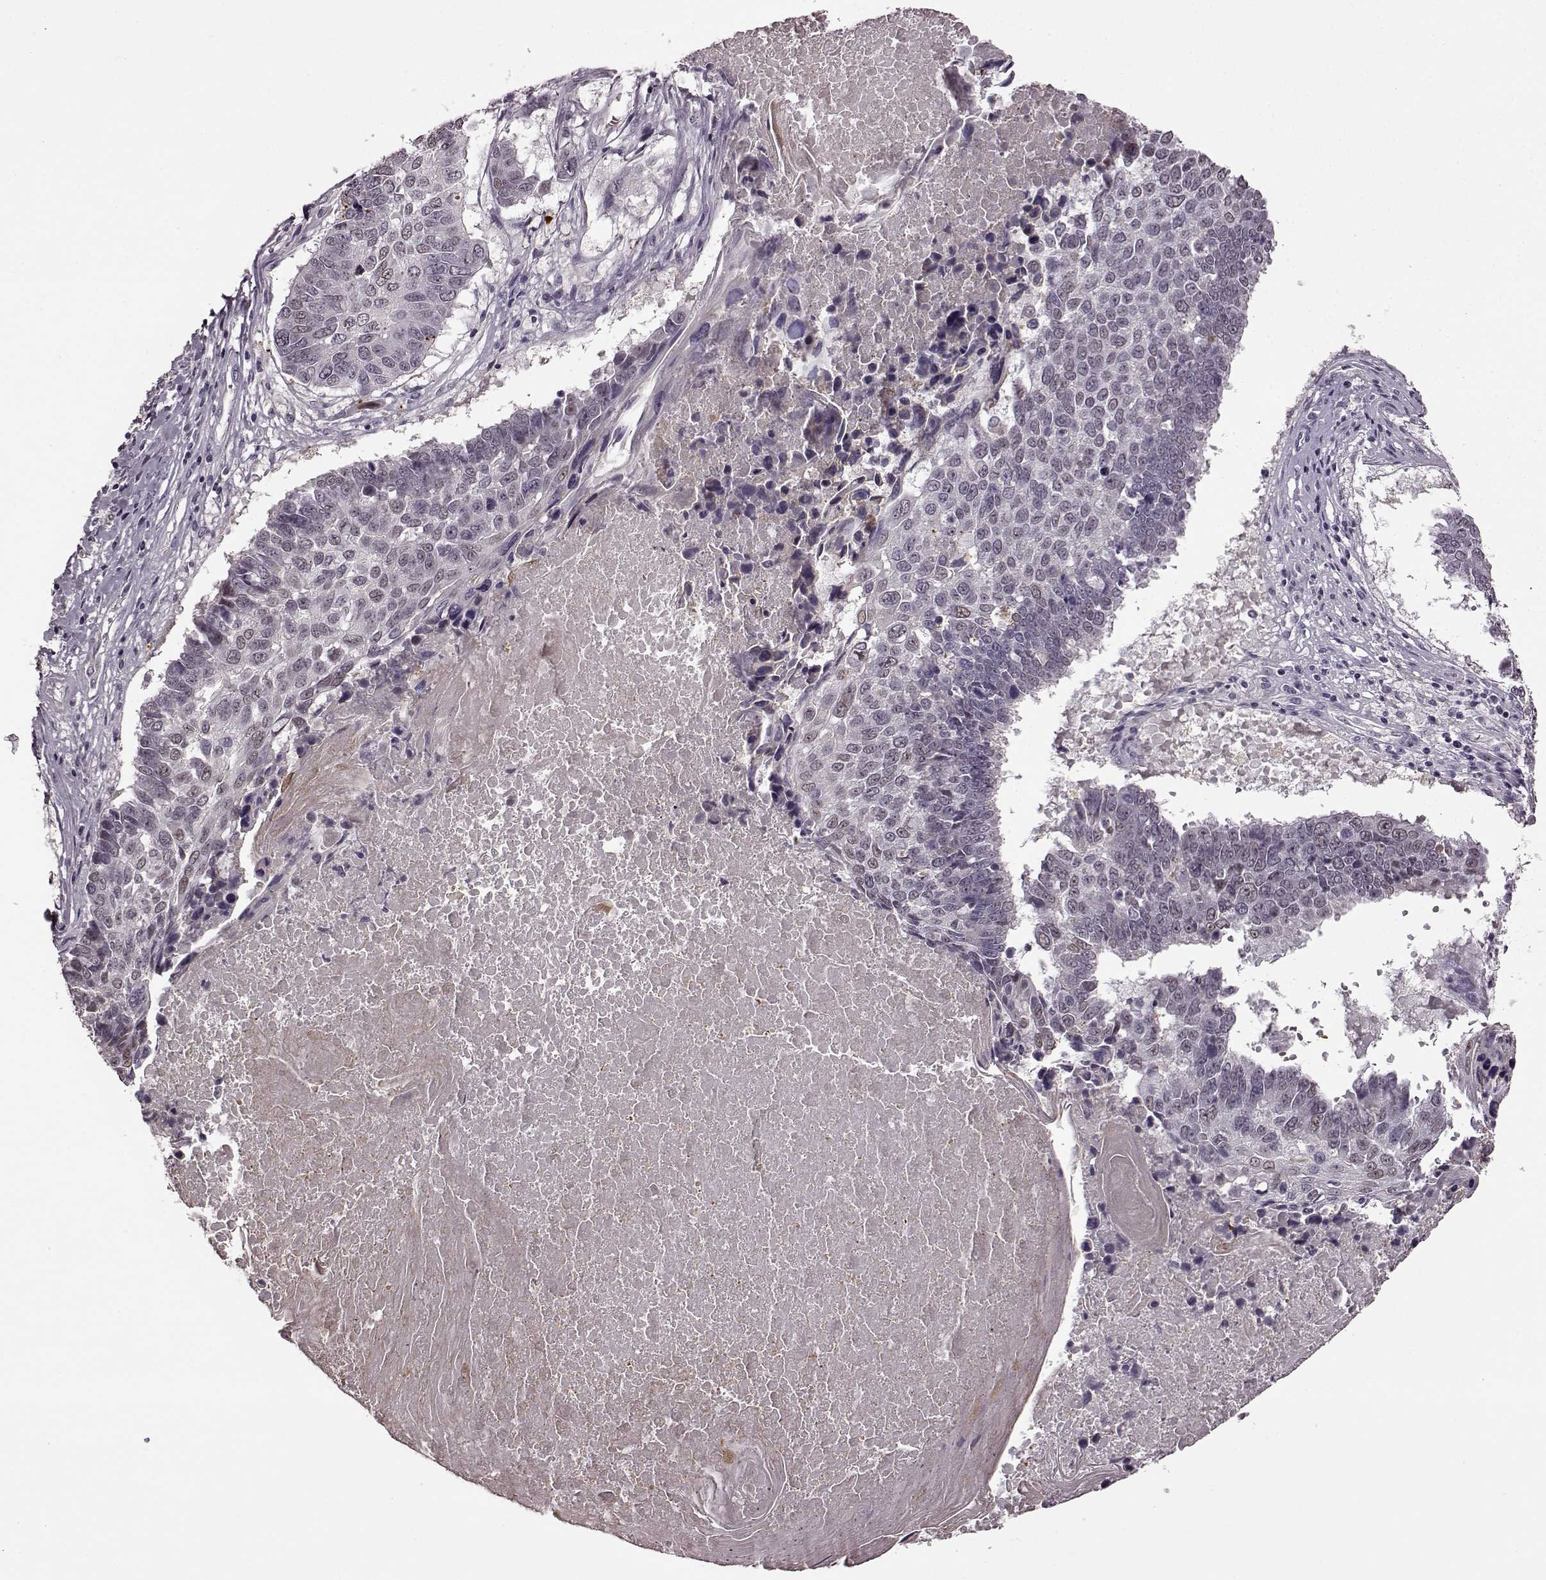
{"staining": {"intensity": "weak", "quantity": "<25%", "location": "nuclear"}, "tissue": "lung cancer", "cell_type": "Tumor cells", "image_type": "cancer", "snomed": [{"axis": "morphology", "description": "Squamous cell carcinoma, NOS"}, {"axis": "topography", "description": "Lung"}], "caption": "DAB immunohistochemical staining of lung cancer displays no significant positivity in tumor cells. (DAB immunohistochemistry (IHC), high magnification).", "gene": "CNGA3", "patient": {"sex": "male", "age": 73}}